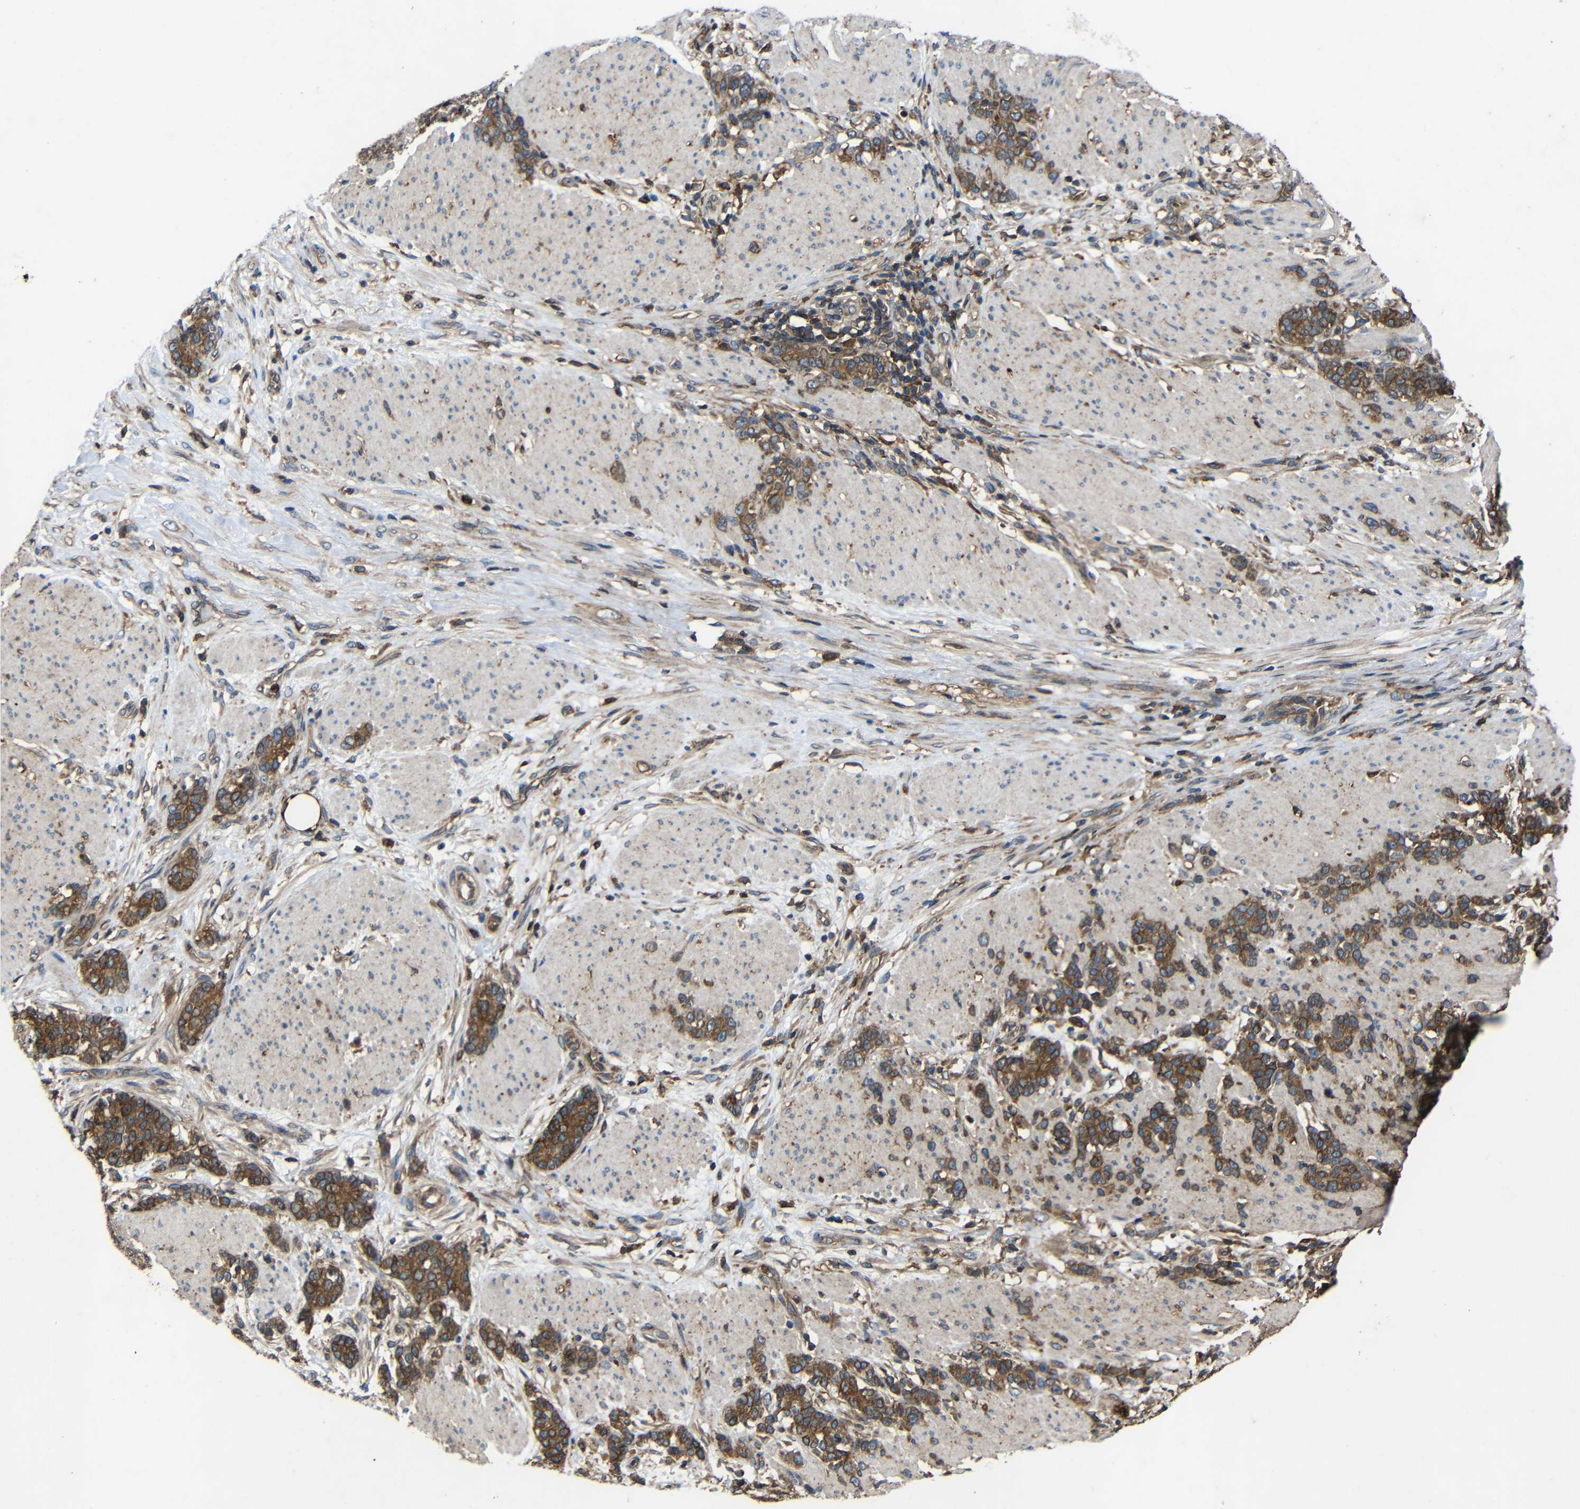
{"staining": {"intensity": "moderate", "quantity": ">75%", "location": "cytoplasmic/membranous"}, "tissue": "stomach cancer", "cell_type": "Tumor cells", "image_type": "cancer", "snomed": [{"axis": "morphology", "description": "Adenocarcinoma, NOS"}, {"axis": "topography", "description": "Stomach, lower"}], "caption": "This is an image of immunohistochemistry staining of adenocarcinoma (stomach), which shows moderate staining in the cytoplasmic/membranous of tumor cells.", "gene": "TREM2", "patient": {"sex": "male", "age": 88}}